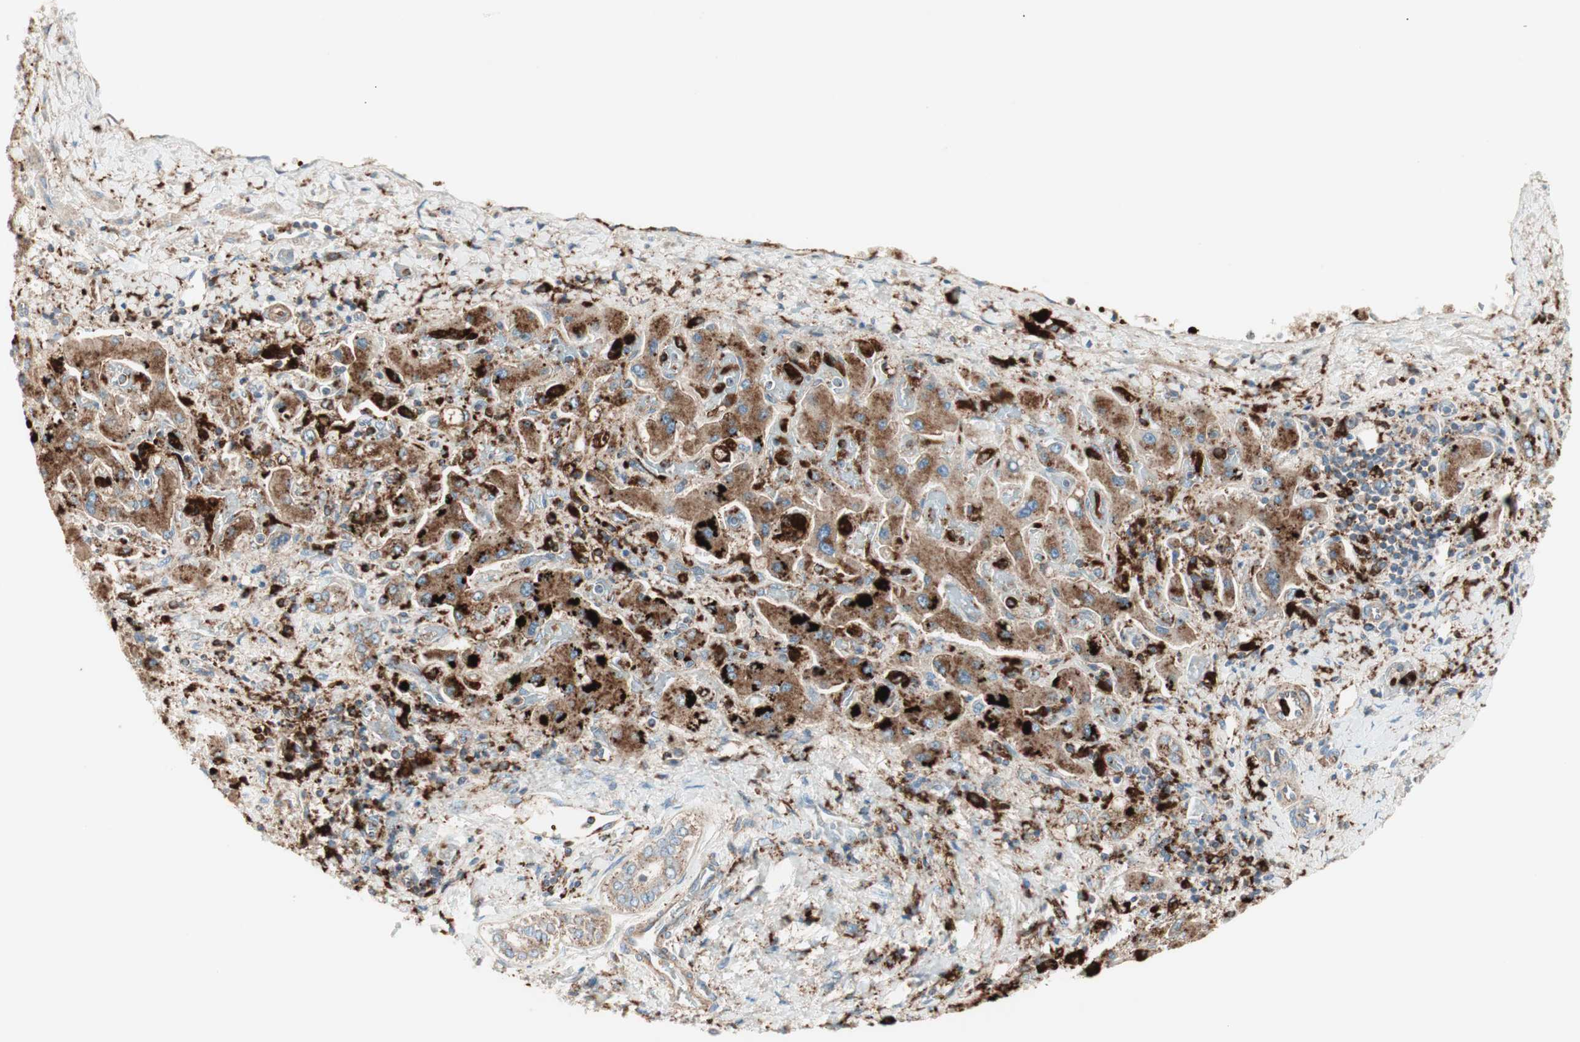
{"staining": {"intensity": "weak", "quantity": ">75%", "location": "cytoplasmic/membranous"}, "tissue": "liver cancer", "cell_type": "Tumor cells", "image_type": "cancer", "snomed": [{"axis": "morphology", "description": "Cholangiocarcinoma"}, {"axis": "topography", "description": "Liver"}], "caption": "Protein staining demonstrates weak cytoplasmic/membranous expression in about >75% of tumor cells in liver cancer.", "gene": "ATP6V1G1", "patient": {"sex": "male", "age": 50}}